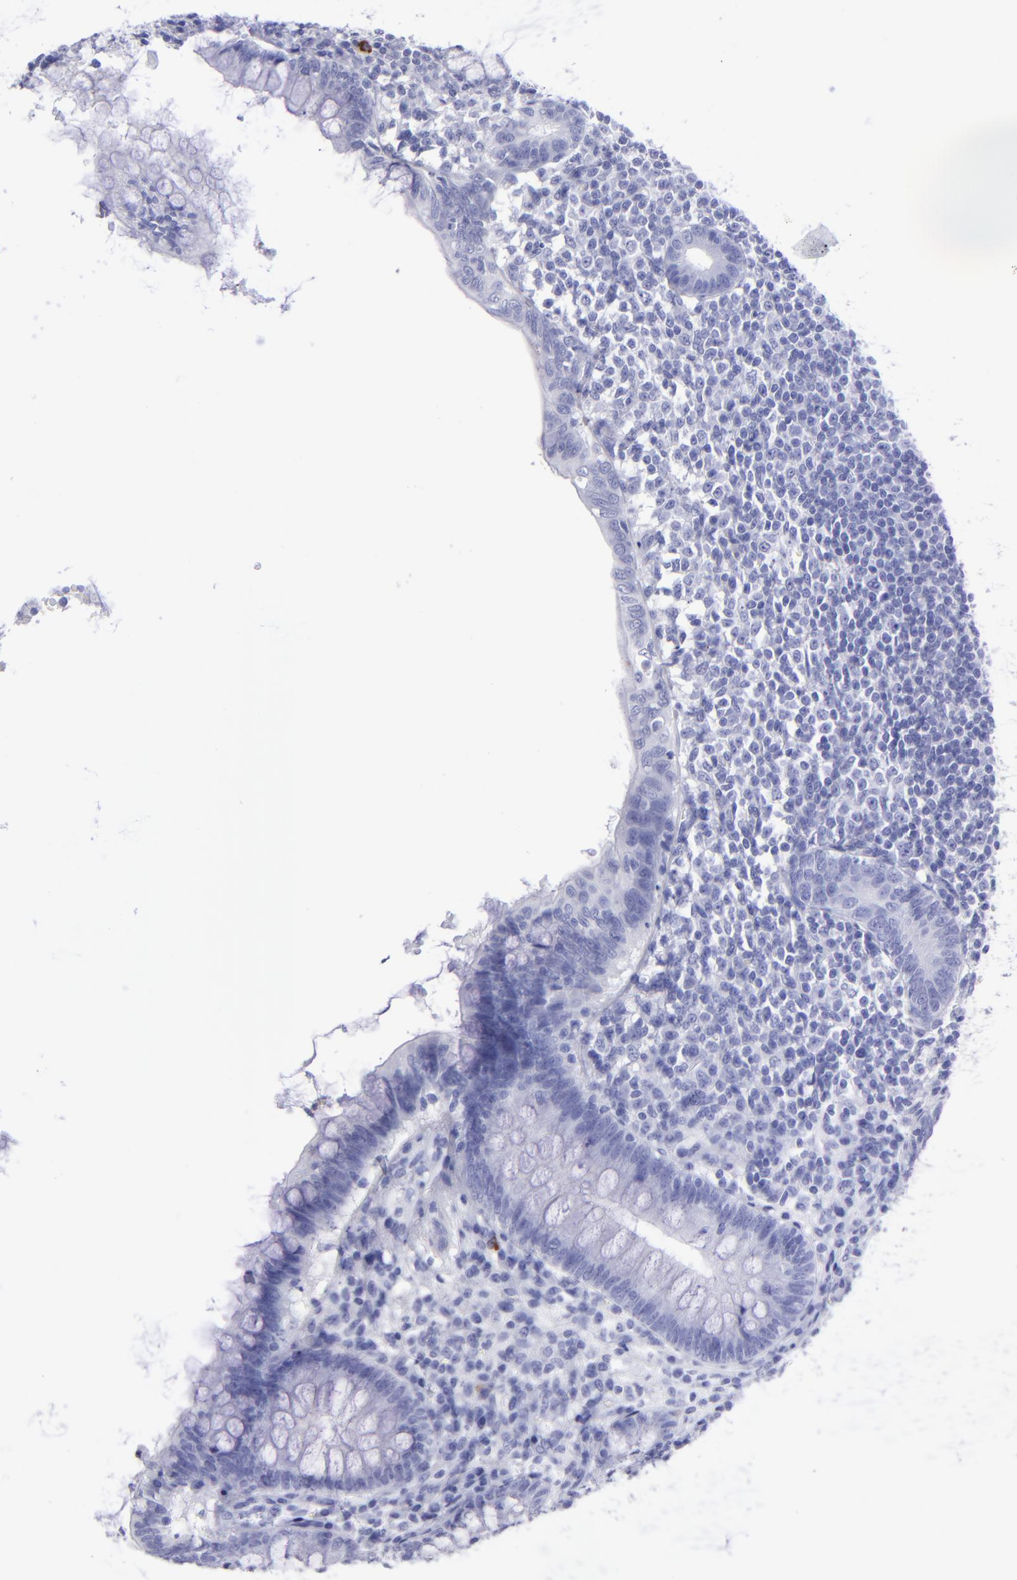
{"staining": {"intensity": "negative", "quantity": "none", "location": "none"}, "tissue": "appendix", "cell_type": "Glandular cells", "image_type": "normal", "snomed": [{"axis": "morphology", "description": "Normal tissue, NOS"}, {"axis": "topography", "description": "Appendix"}], "caption": "Glandular cells are negative for protein expression in unremarkable human appendix. (Brightfield microscopy of DAB immunohistochemistry (IHC) at high magnification).", "gene": "EFCAB13", "patient": {"sex": "female", "age": 66}}